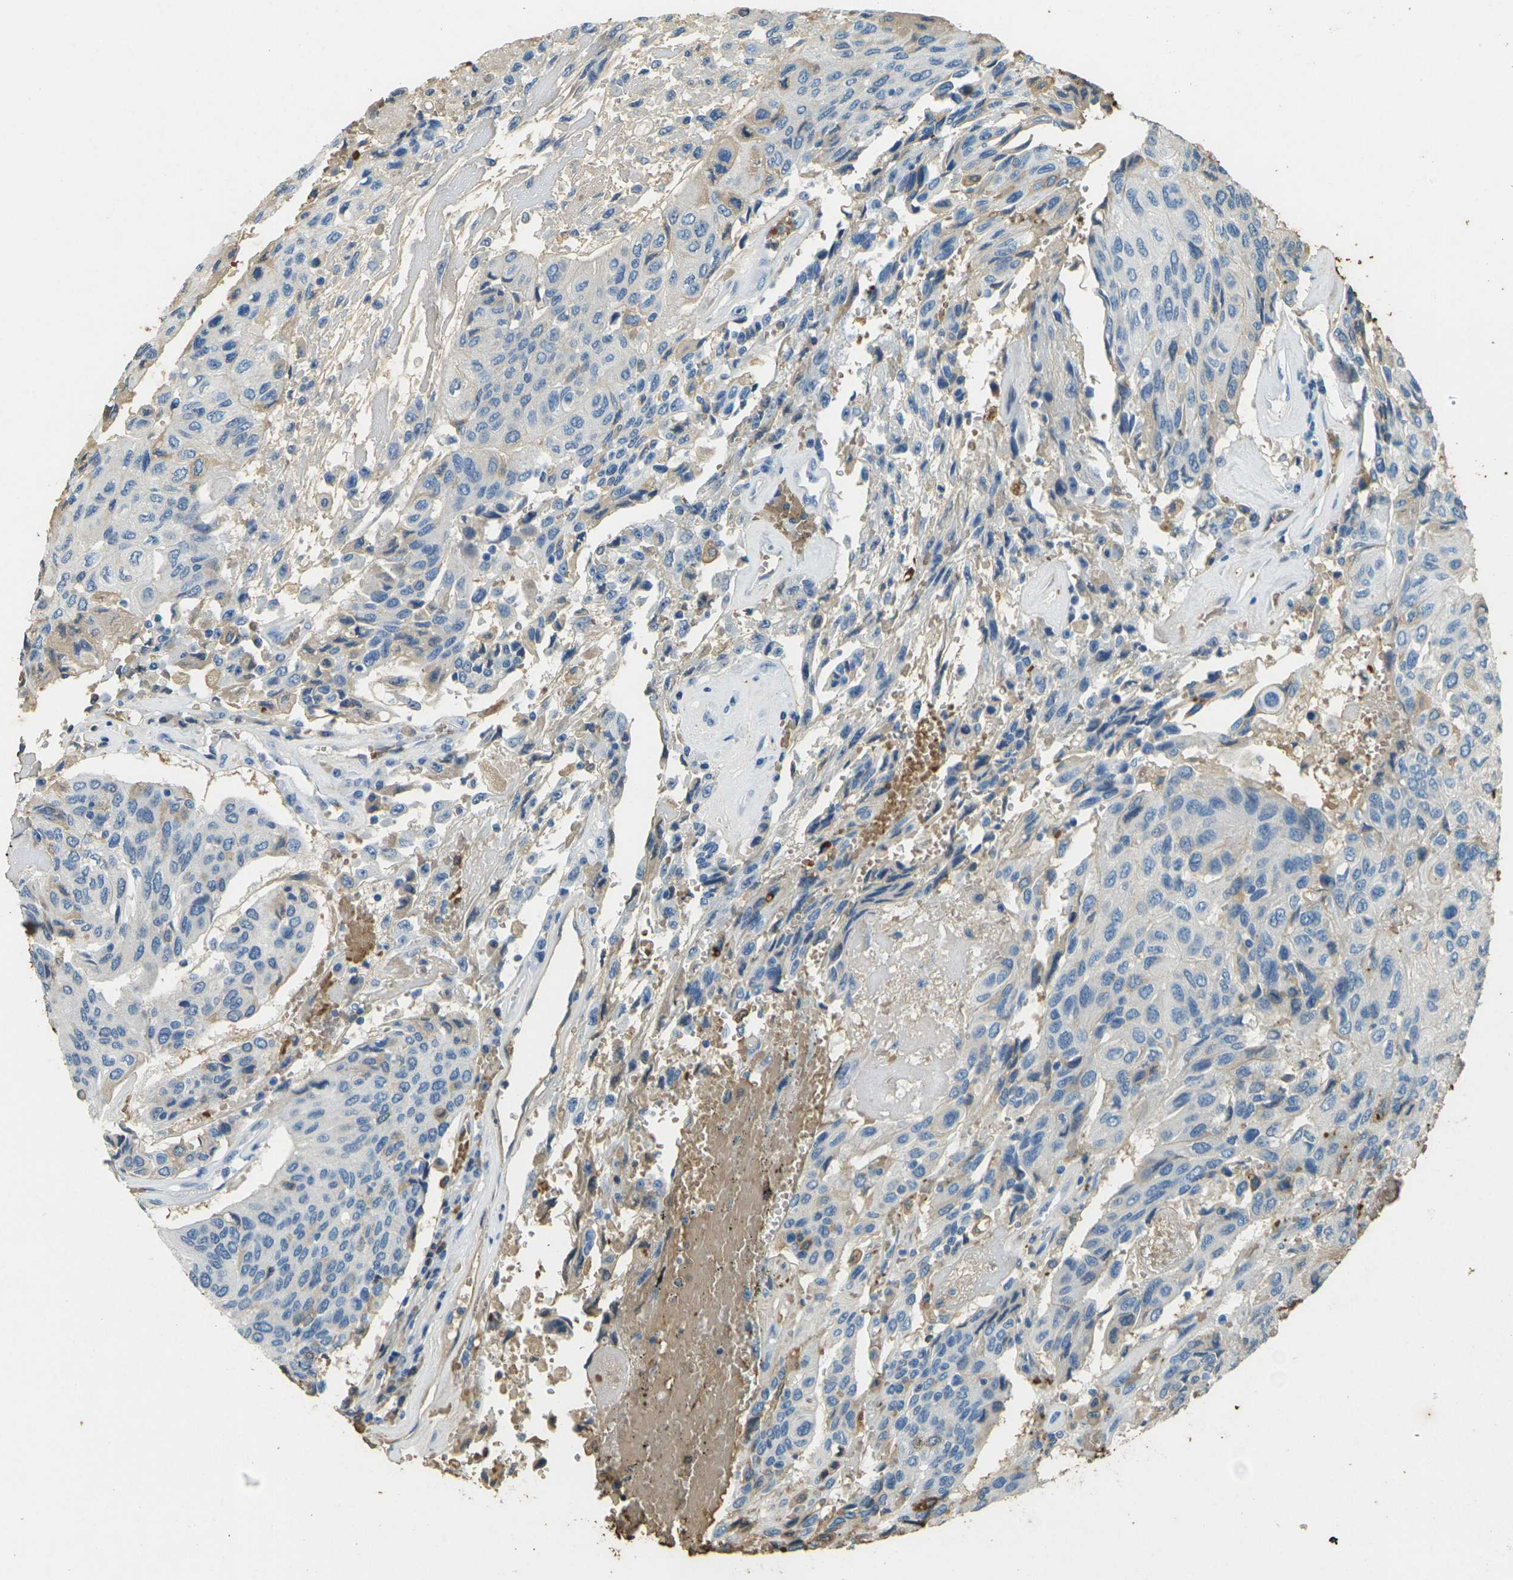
{"staining": {"intensity": "weak", "quantity": "<25%", "location": "cytoplasmic/membranous"}, "tissue": "urothelial cancer", "cell_type": "Tumor cells", "image_type": "cancer", "snomed": [{"axis": "morphology", "description": "Urothelial carcinoma, High grade"}, {"axis": "topography", "description": "Urinary bladder"}], "caption": "Immunohistochemistry (IHC) image of neoplastic tissue: human urothelial cancer stained with DAB shows no significant protein positivity in tumor cells.", "gene": "HBB", "patient": {"sex": "female", "age": 85}}